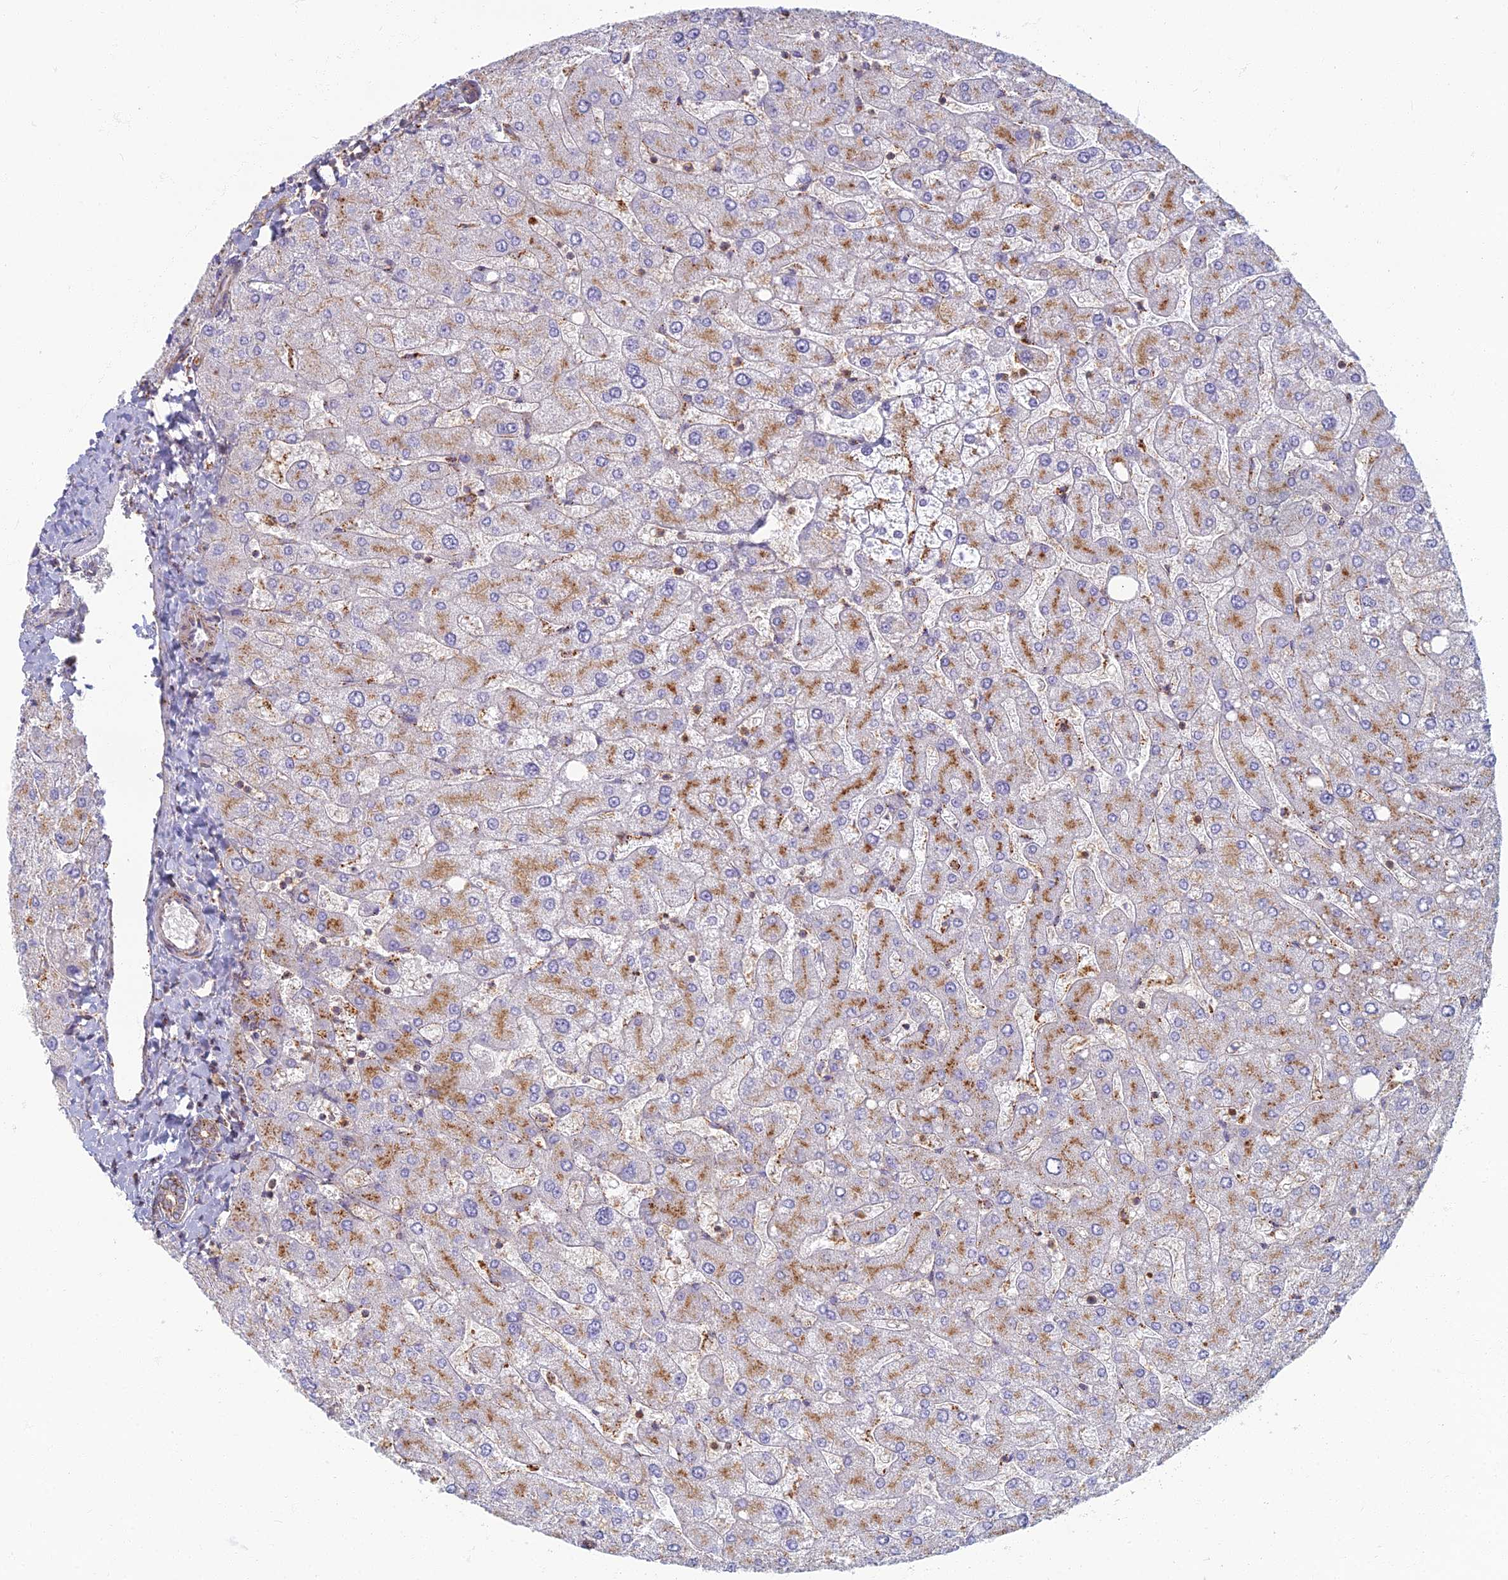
{"staining": {"intensity": "weak", "quantity": "<25%", "location": "cytoplasmic/membranous"}, "tissue": "liver", "cell_type": "Cholangiocytes", "image_type": "normal", "snomed": [{"axis": "morphology", "description": "Normal tissue, NOS"}, {"axis": "topography", "description": "Liver"}], "caption": "This is an immunohistochemistry (IHC) image of unremarkable liver. There is no expression in cholangiocytes.", "gene": "CHMP4B", "patient": {"sex": "male", "age": 55}}